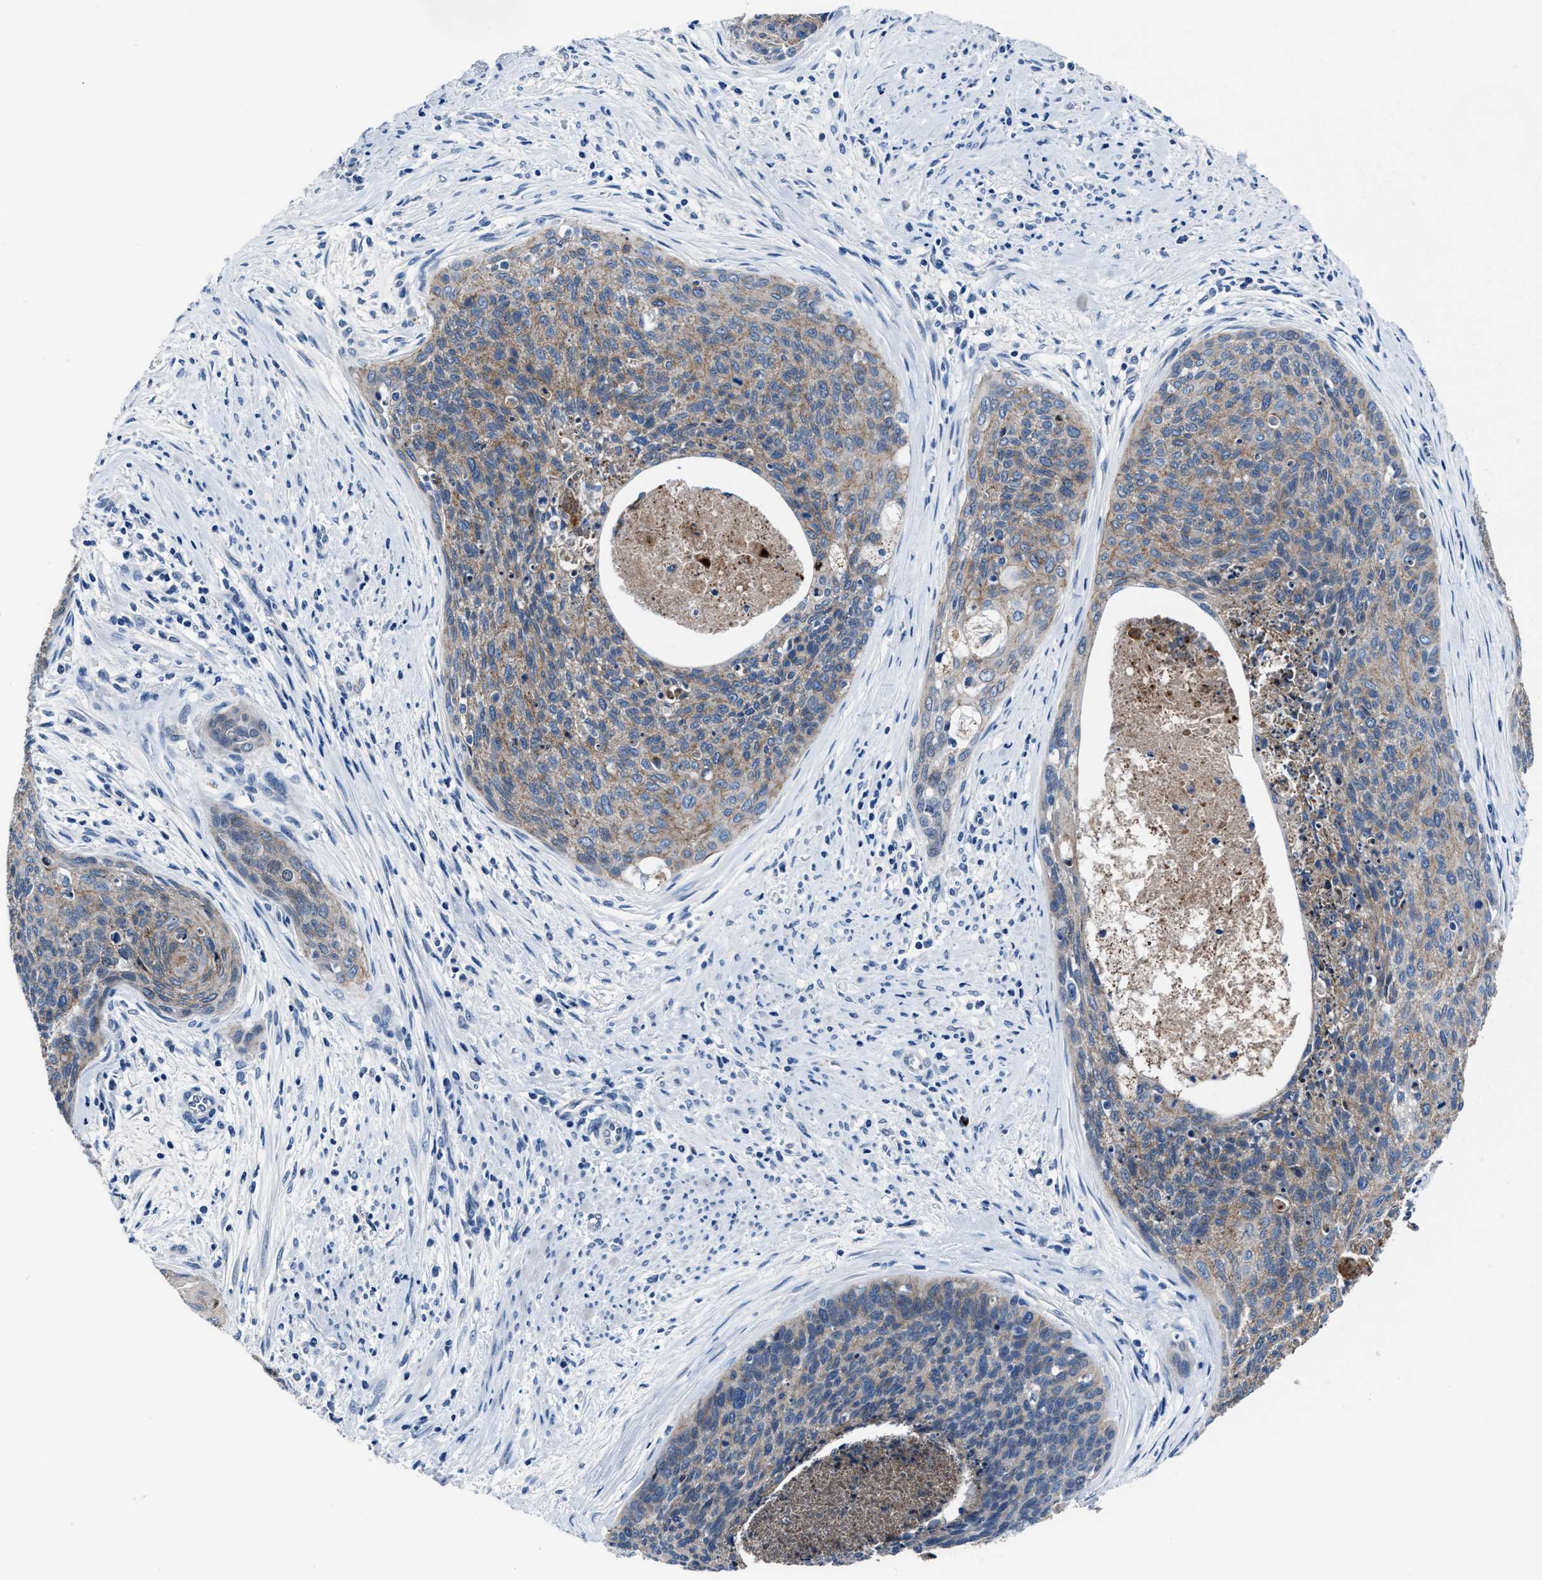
{"staining": {"intensity": "weak", "quantity": ">75%", "location": "cytoplasmic/membranous"}, "tissue": "cervical cancer", "cell_type": "Tumor cells", "image_type": "cancer", "snomed": [{"axis": "morphology", "description": "Squamous cell carcinoma, NOS"}, {"axis": "topography", "description": "Cervix"}], "caption": "Protein expression analysis of squamous cell carcinoma (cervical) displays weak cytoplasmic/membranous expression in approximately >75% of tumor cells.", "gene": "GHITM", "patient": {"sex": "female", "age": 55}}